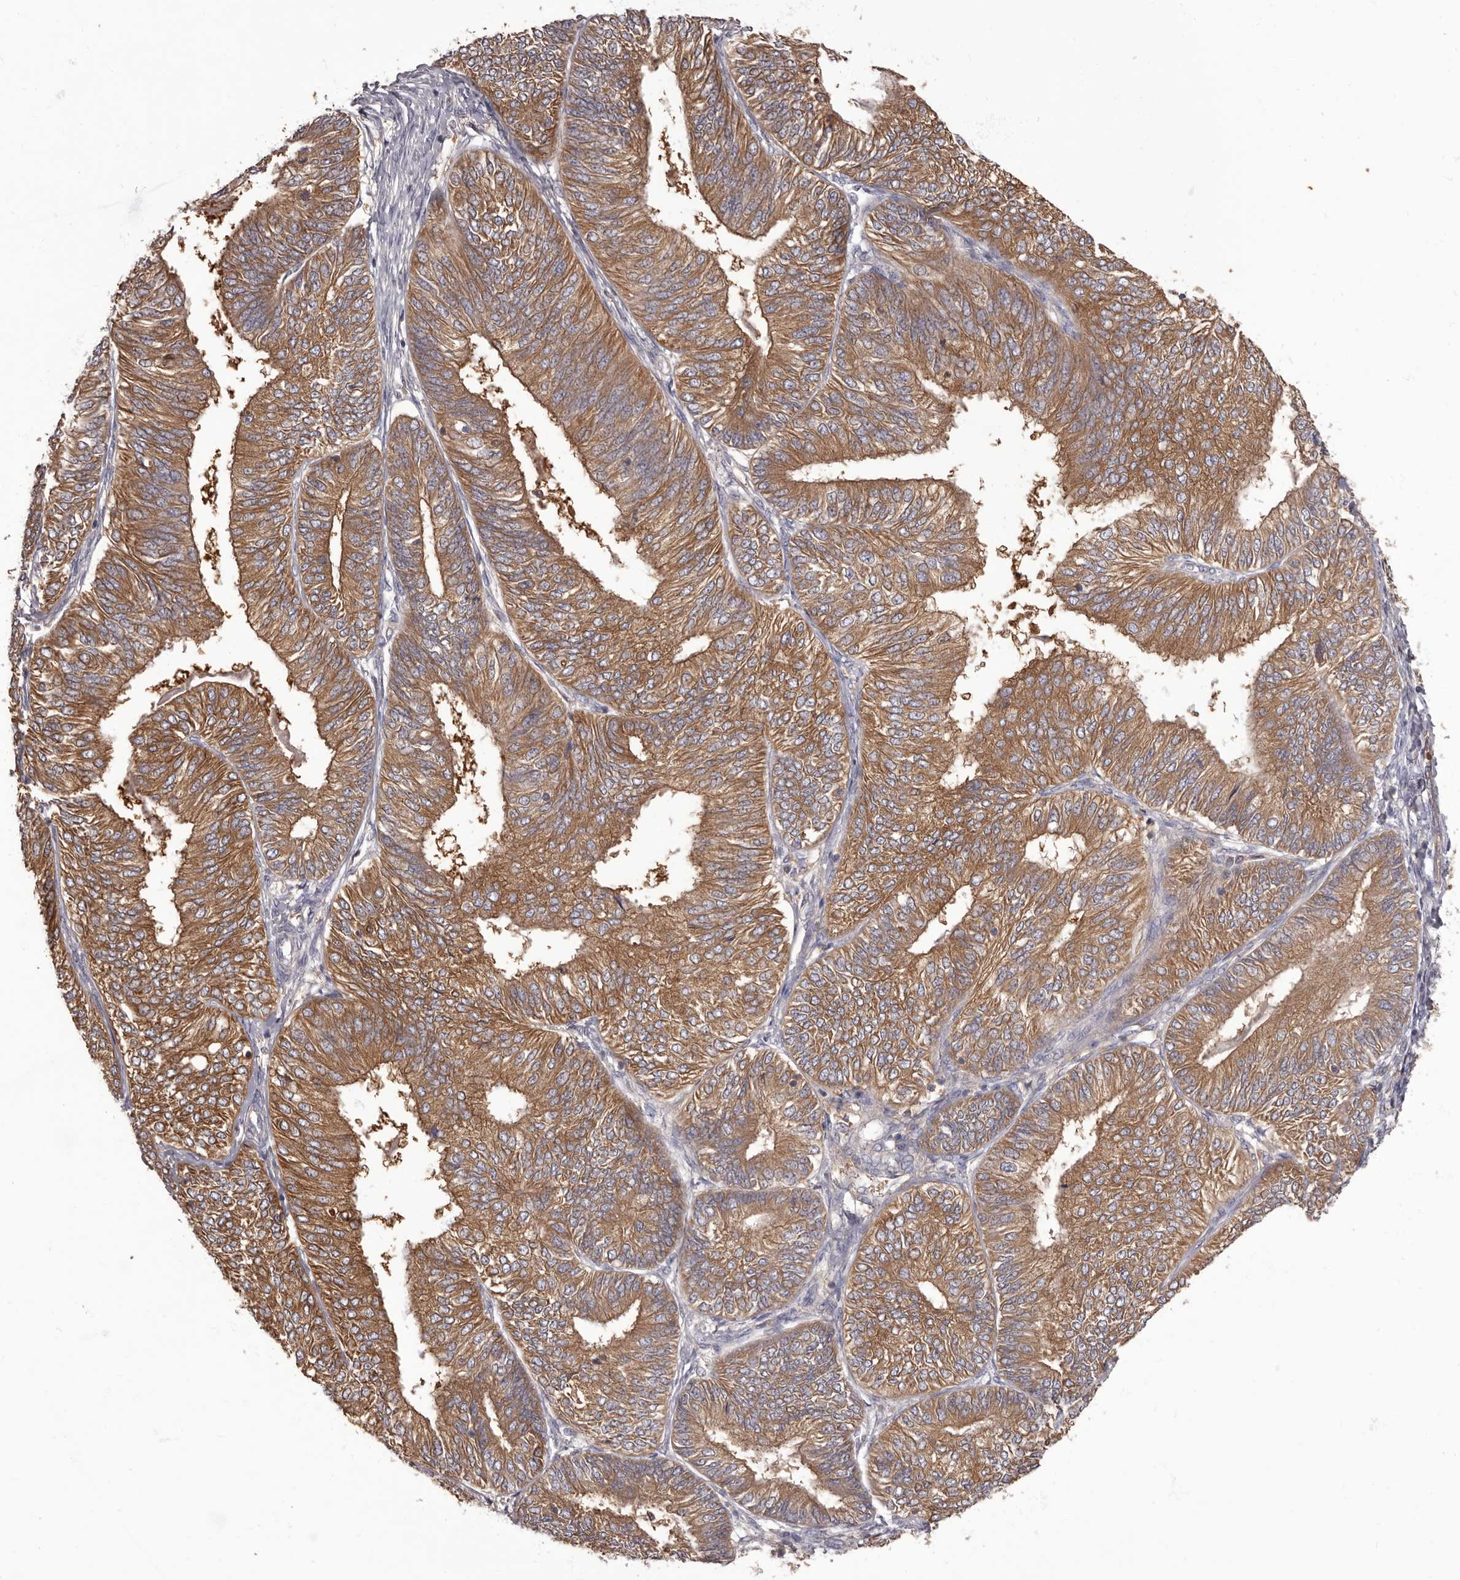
{"staining": {"intensity": "moderate", "quantity": ">75%", "location": "cytoplasmic/membranous"}, "tissue": "endometrial cancer", "cell_type": "Tumor cells", "image_type": "cancer", "snomed": [{"axis": "morphology", "description": "Adenocarcinoma, NOS"}, {"axis": "topography", "description": "Endometrium"}], "caption": "Immunohistochemical staining of endometrial cancer shows medium levels of moderate cytoplasmic/membranous expression in about >75% of tumor cells. The protein of interest is shown in brown color, while the nuclei are stained blue.", "gene": "APEH", "patient": {"sex": "female", "age": 58}}